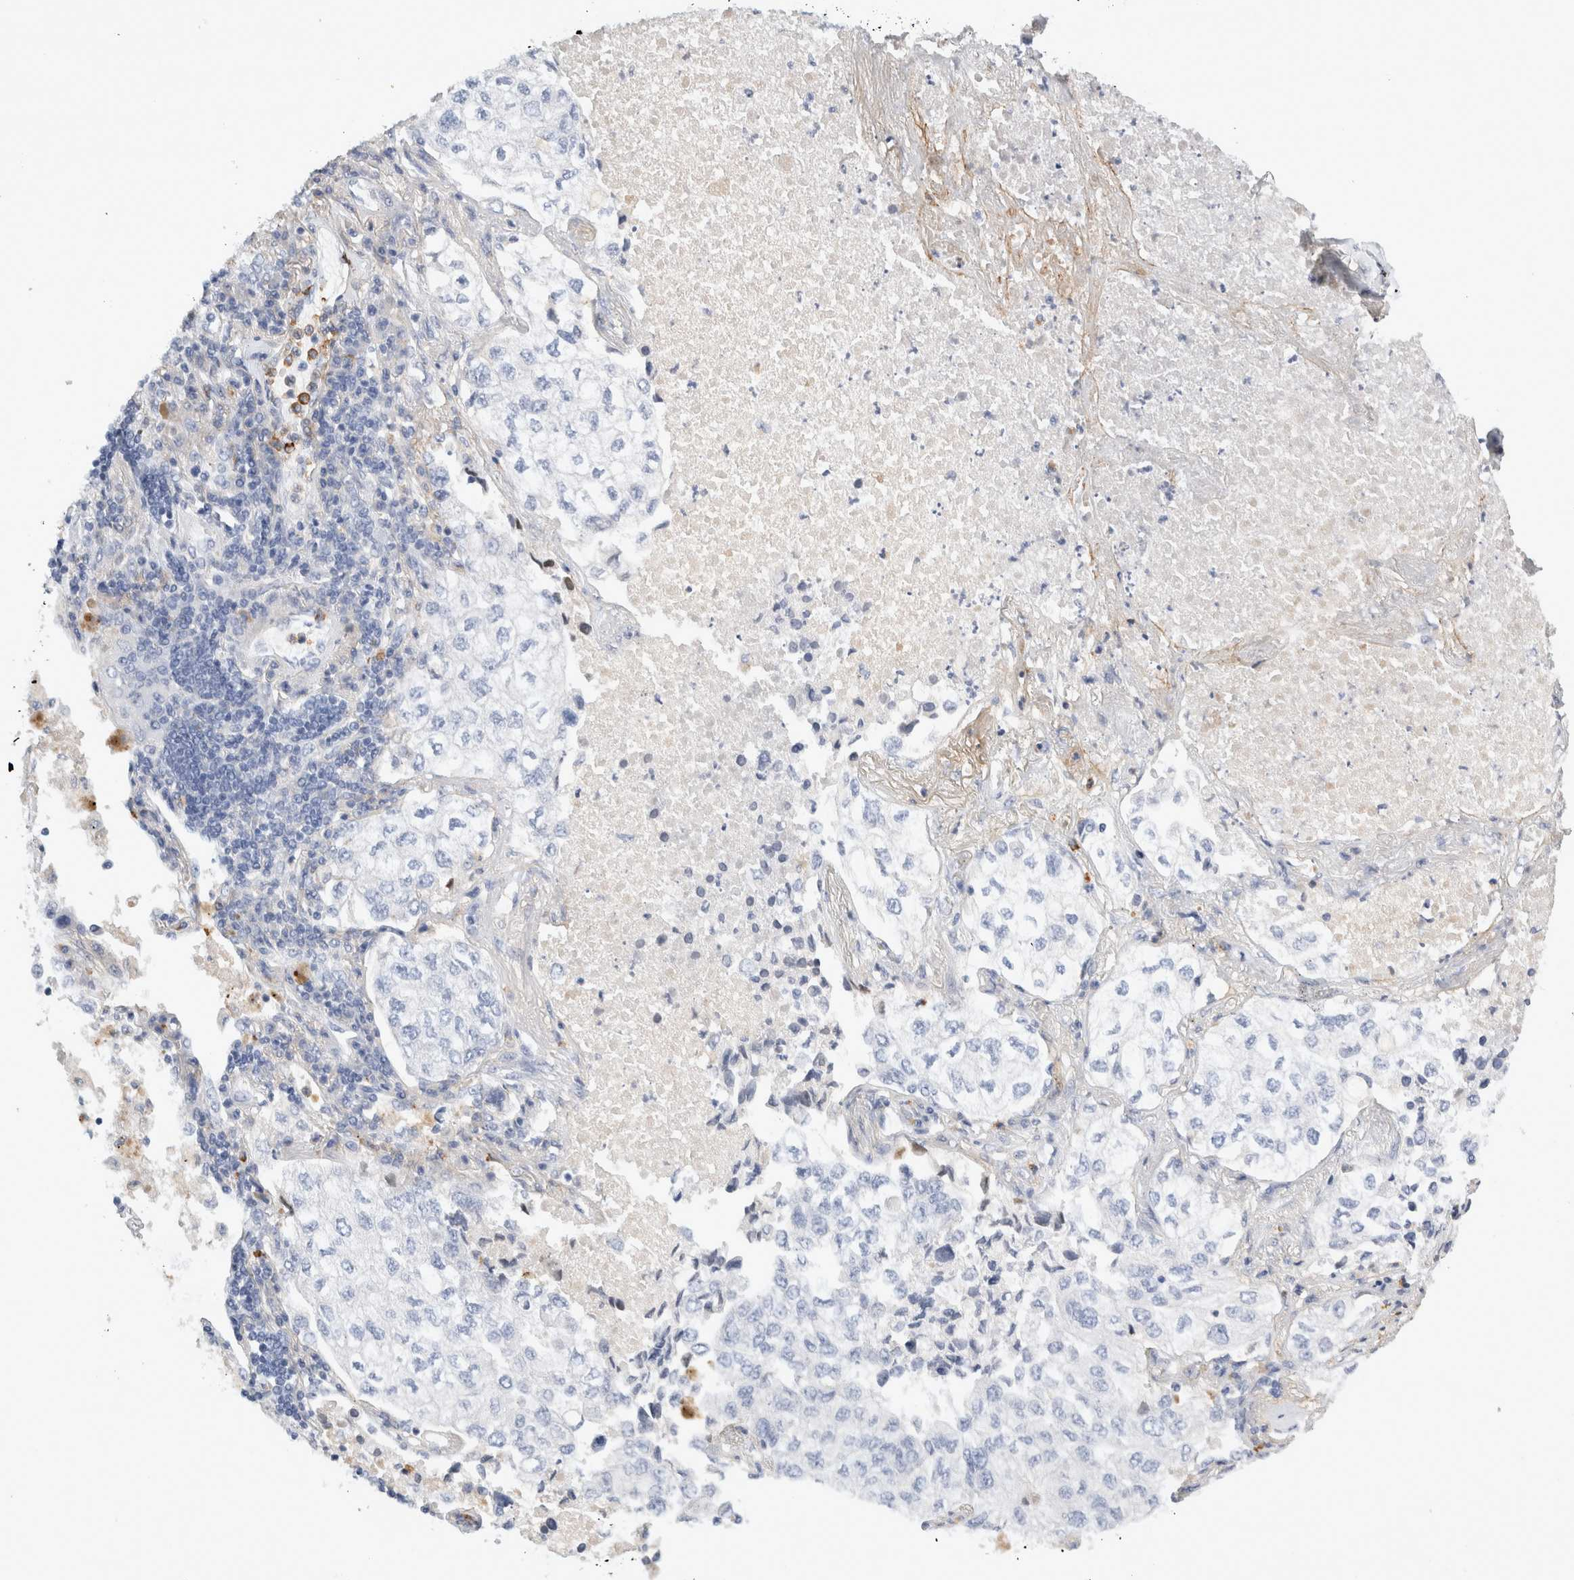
{"staining": {"intensity": "negative", "quantity": "none", "location": "none"}, "tissue": "lung cancer", "cell_type": "Tumor cells", "image_type": "cancer", "snomed": [{"axis": "morphology", "description": "Adenocarcinoma, NOS"}, {"axis": "topography", "description": "Lung"}], "caption": "There is no significant expression in tumor cells of lung cancer.", "gene": "FGL2", "patient": {"sex": "male", "age": 63}}